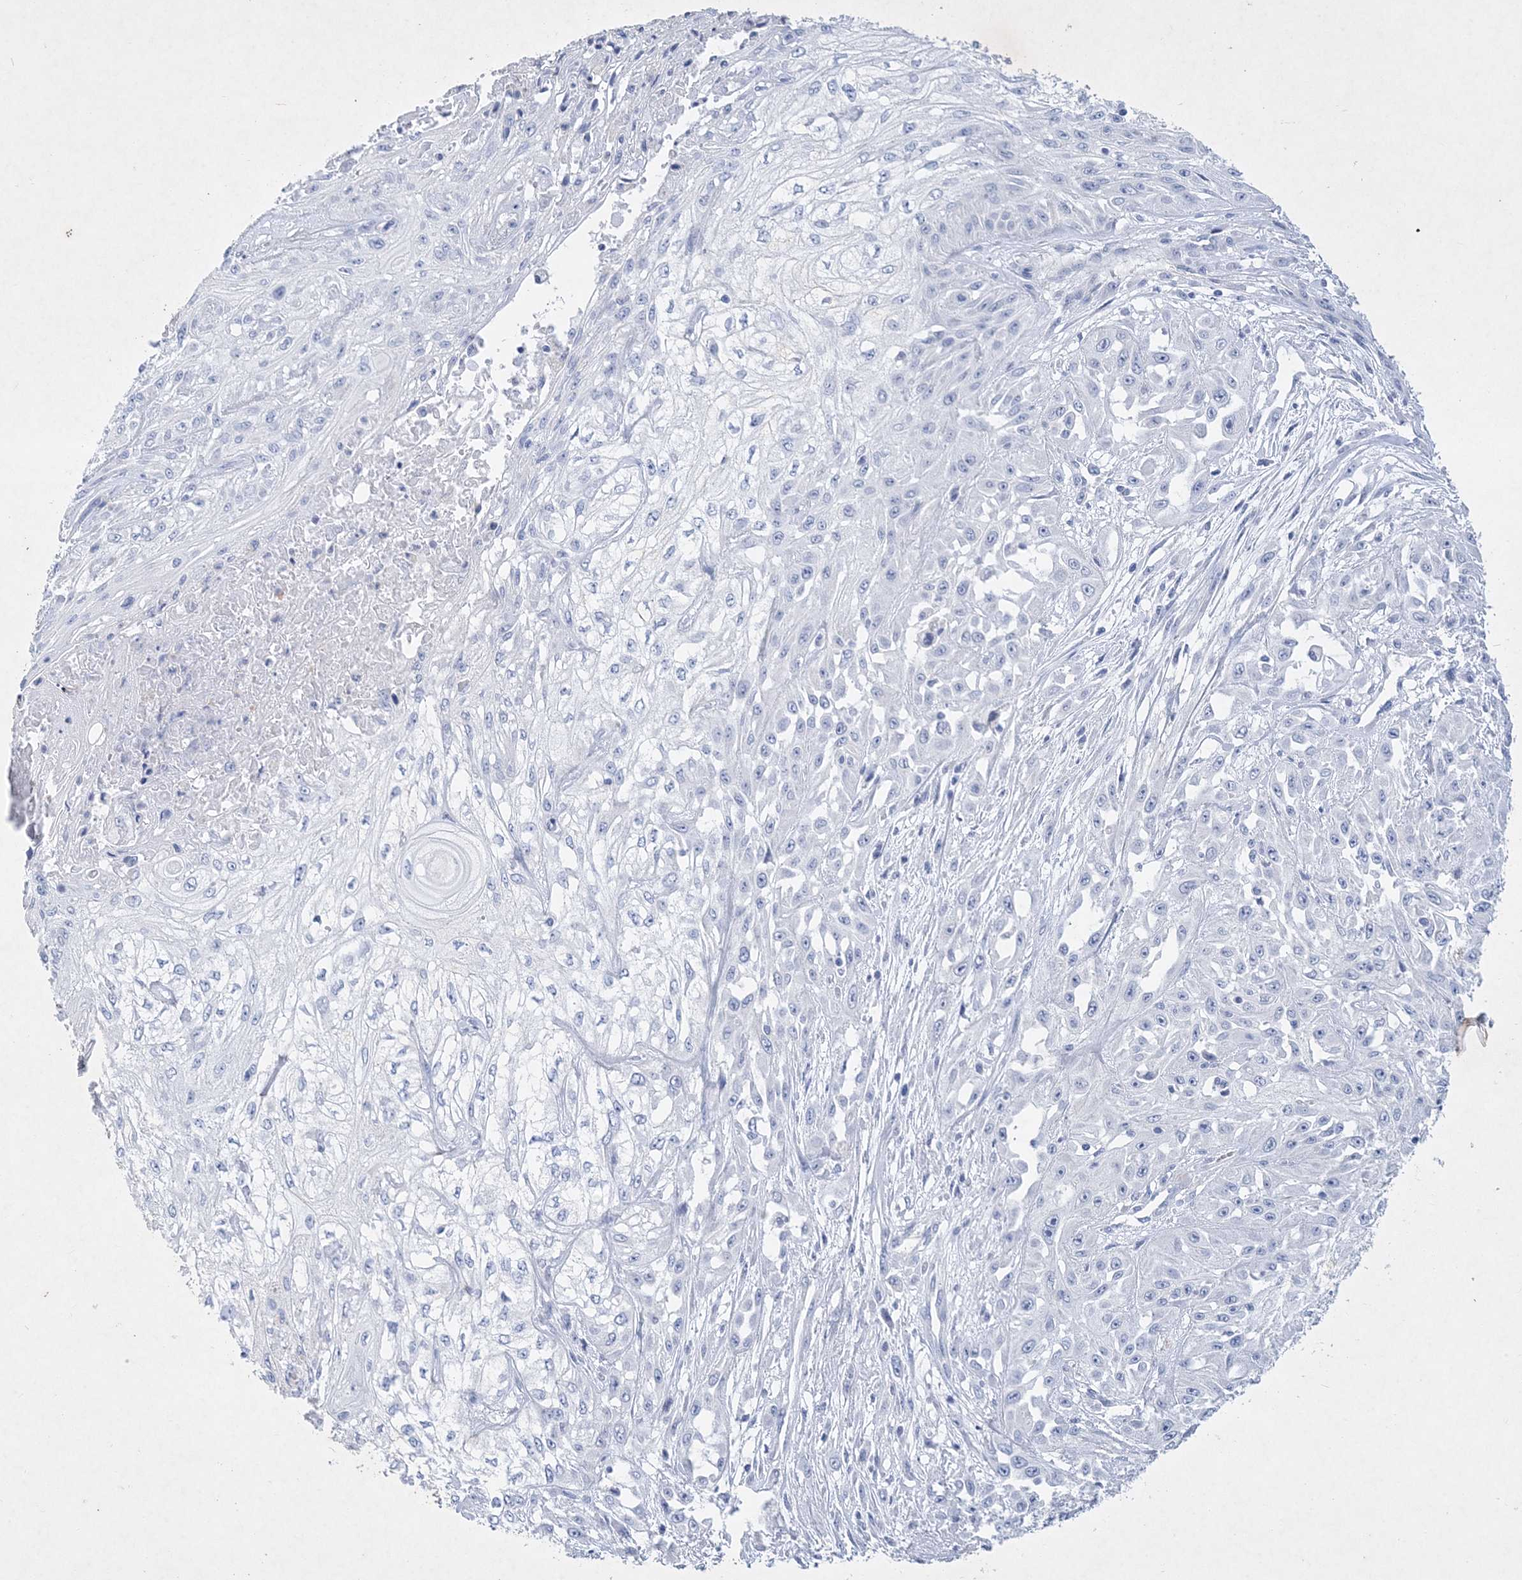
{"staining": {"intensity": "negative", "quantity": "none", "location": "none"}, "tissue": "skin cancer", "cell_type": "Tumor cells", "image_type": "cancer", "snomed": [{"axis": "morphology", "description": "Squamous cell carcinoma, NOS"}, {"axis": "morphology", "description": "Squamous cell carcinoma, metastatic, NOS"}, {"axis": "topography", "description": "Skin"}, {"axis": "topography", "description": "Lymph node"}], "caption": "This is a image of immunohistochemistry (IHC) staining of skin metastatic squamous cell carcinoma, which shows no staining in tumor cells.", "gene": "COPS8", "patient": {"sex": "male", "age": 75}}